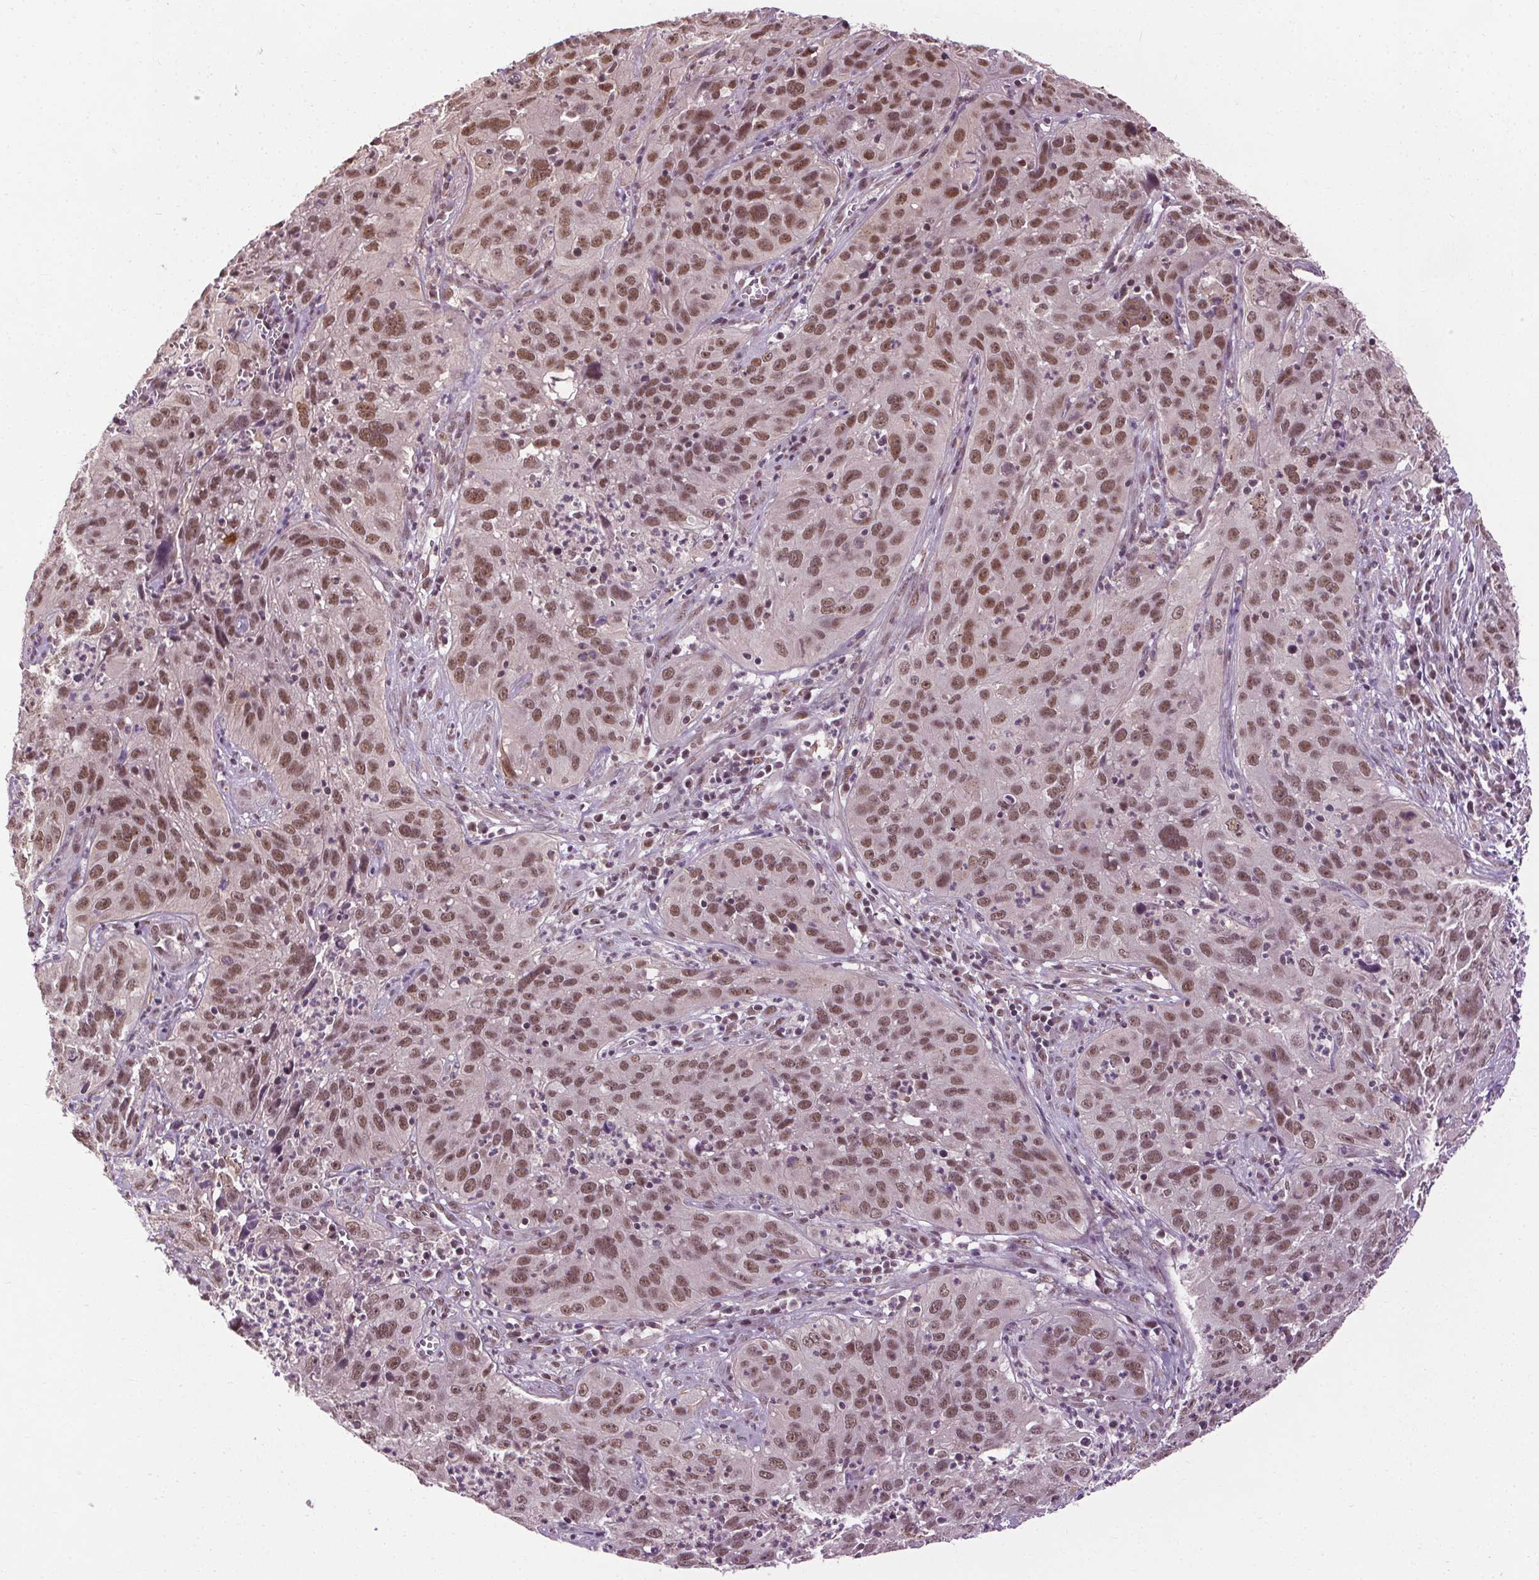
{"staining": {"intensity": "moderate", "quantity": ">75%", "location": "nuclear"}, "tissue": "cervical cancer", "cell_type": "Tumor cells", "image_type": "cancer", "snomed": [{"axis": "morphology", "description": "Squamous cell carcinoma, NOS"}, {"axis": "topography", "description": "Cervix"}], "caption": "About >75% of tumor cells in squamous cell carcinoma (cervical) demonstrate moderate nuclear protein positivity as visualized by brown immunohistochemical staining.", "gene": "MED6", "patient": {"sex": "female", "age": 32}}